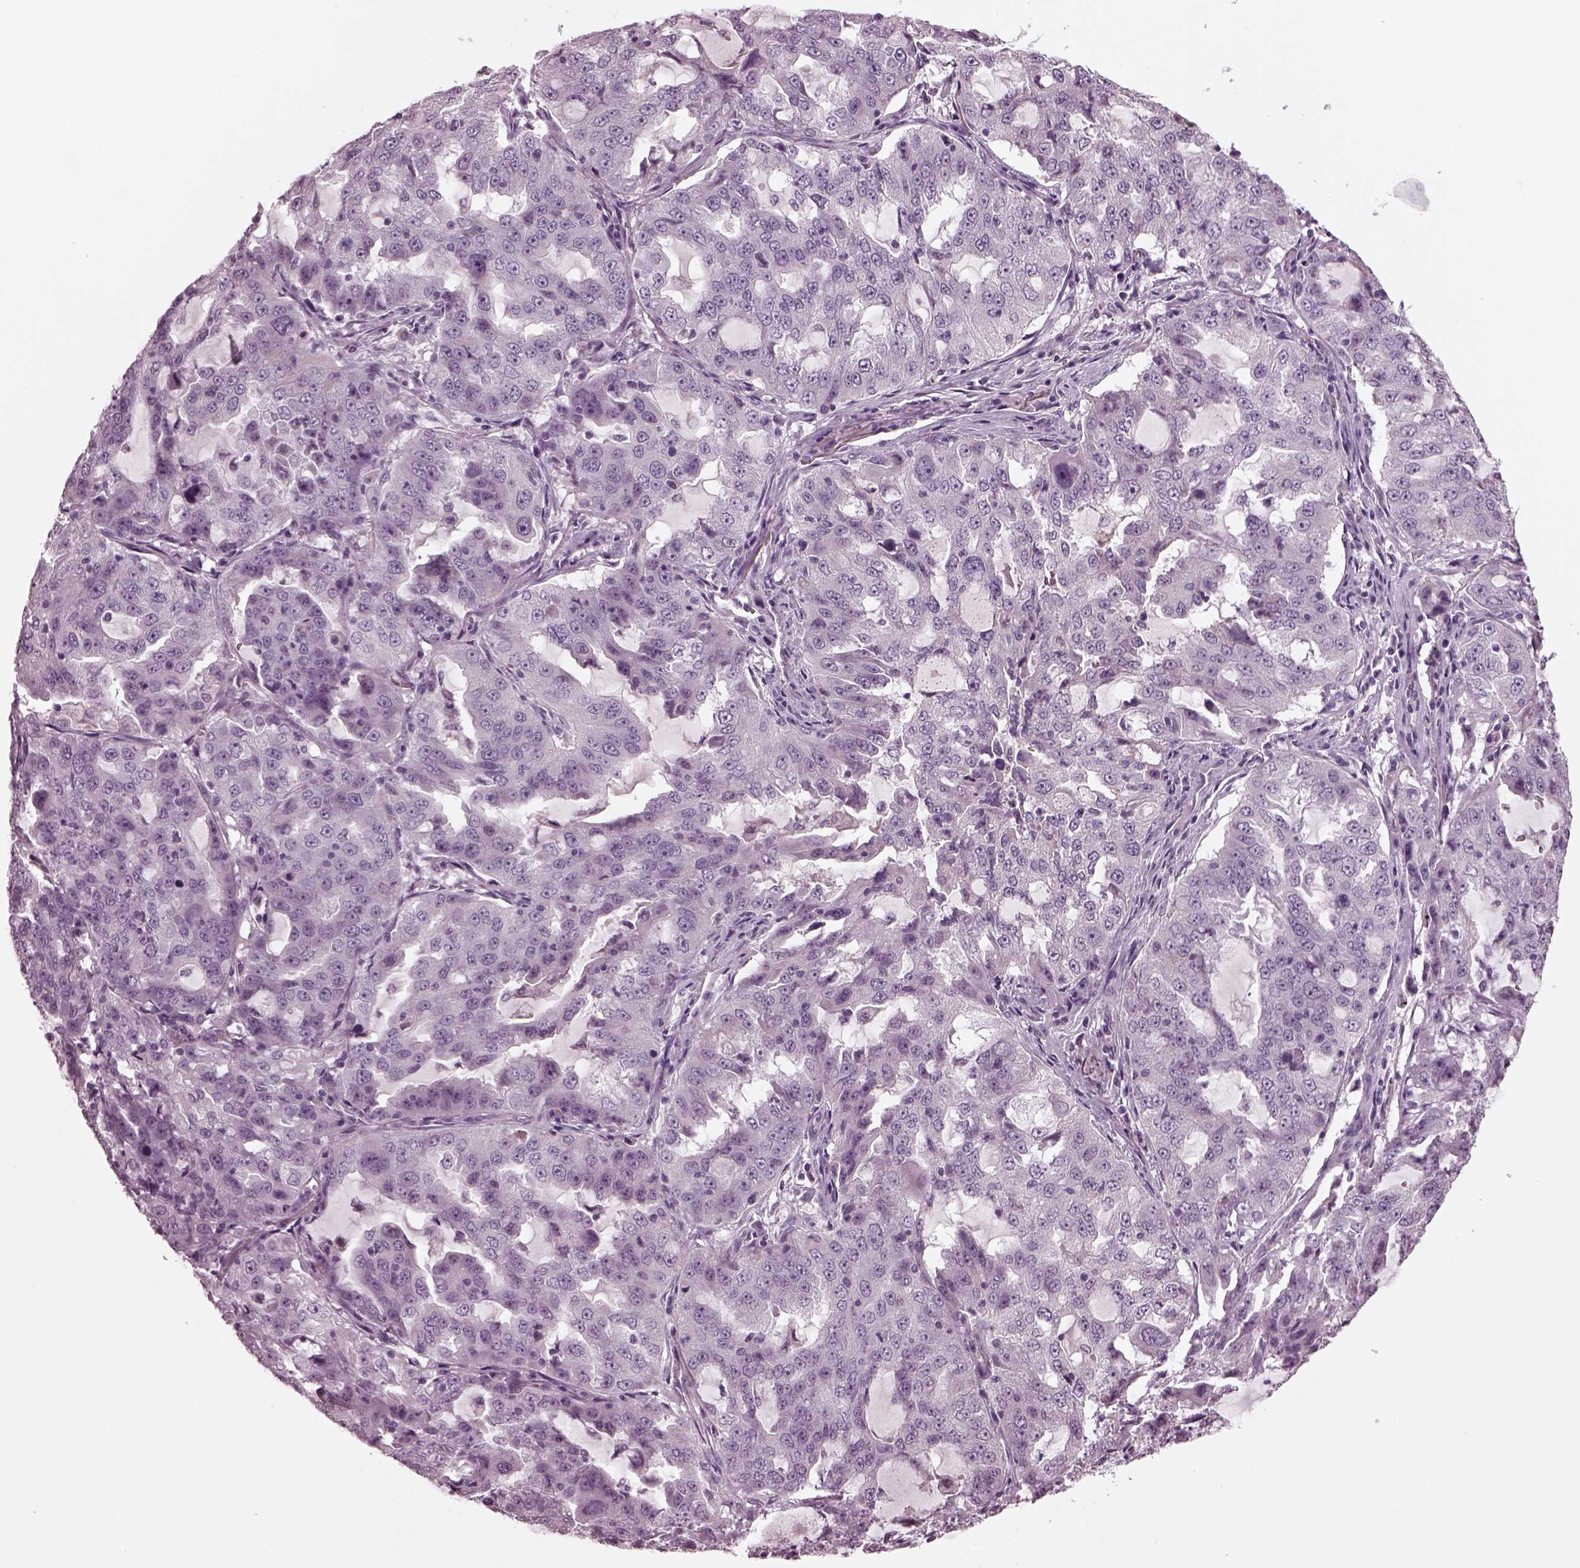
{"staining": {"intensity": "negative", "quantity": "none", "location": "none"}, "tissue": "lung cancer", "cell_type": "Tumor cells", "image_type": "cancer", "snomed": [{"axis": "morphology", "description": "Adenocarcinoma, NOS"}, {"axis": "topography", "description": "Lung"}], "caption": "IHC of adenocarcinoma (lung) shows no expression in tumor cells.", "gene": "CLCN4", "patient": {"sex": "female", "age": 61}}